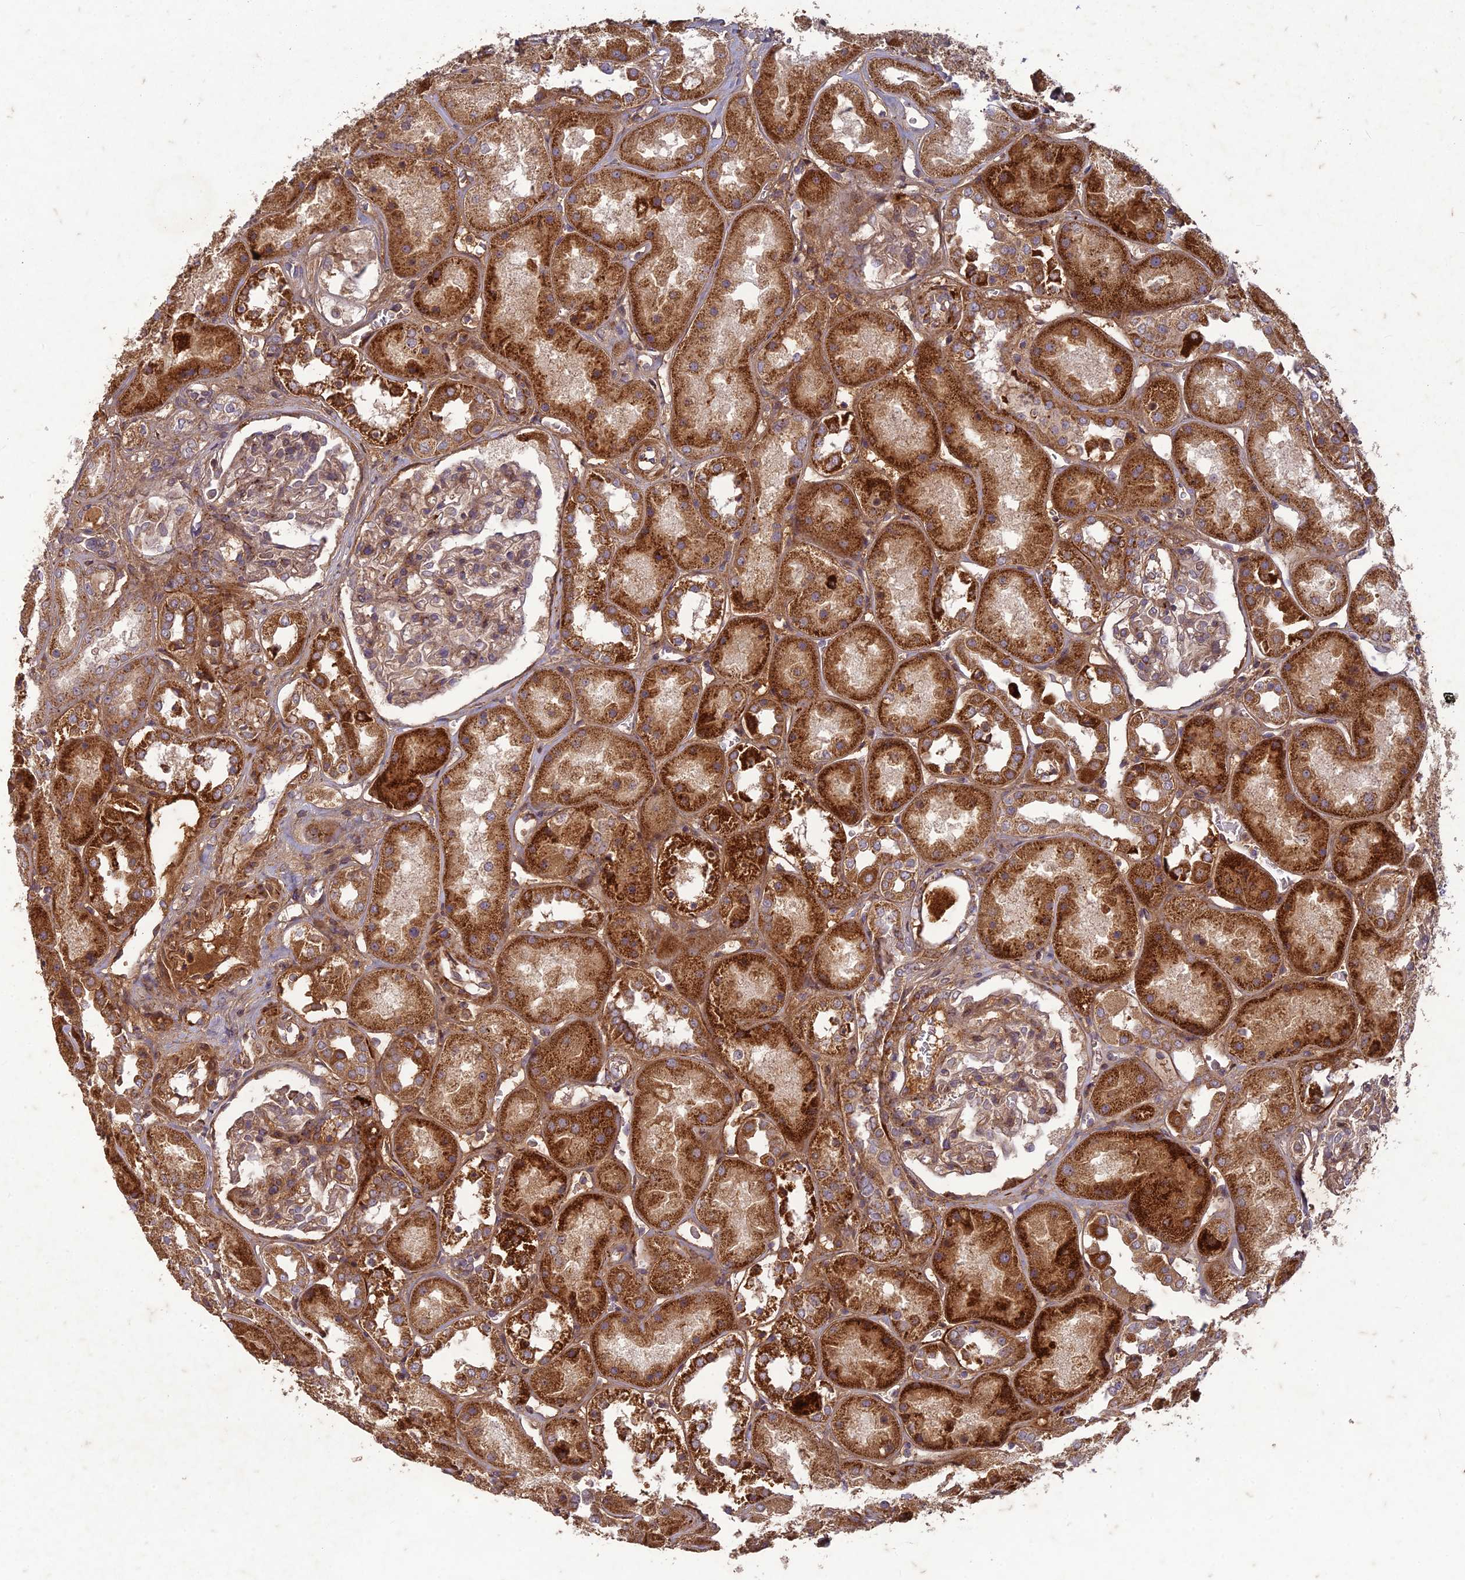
{"staining": {"intensity": "moderate", "quantity": ">75%", "location": "cytoplasmic/membranous"}, "tissue": "kidney", "cell_type": "Cells in glomeruli", "image_type": "normal", "snomed": [{"axis": "morphology", "description": "Normal tissue, NOS"}, {"axis": "topography", "description": "Kidney"}], "caption": "A brown stain highlights moderate cytoplasmic/membranous expression of a protein in cells in glomeruli of normal kidney. (brown staining indicates protein expression, while blue staining denotes nuclei).", "gene": "TCF25", "patient": {"sex": "male", "age": 70}}